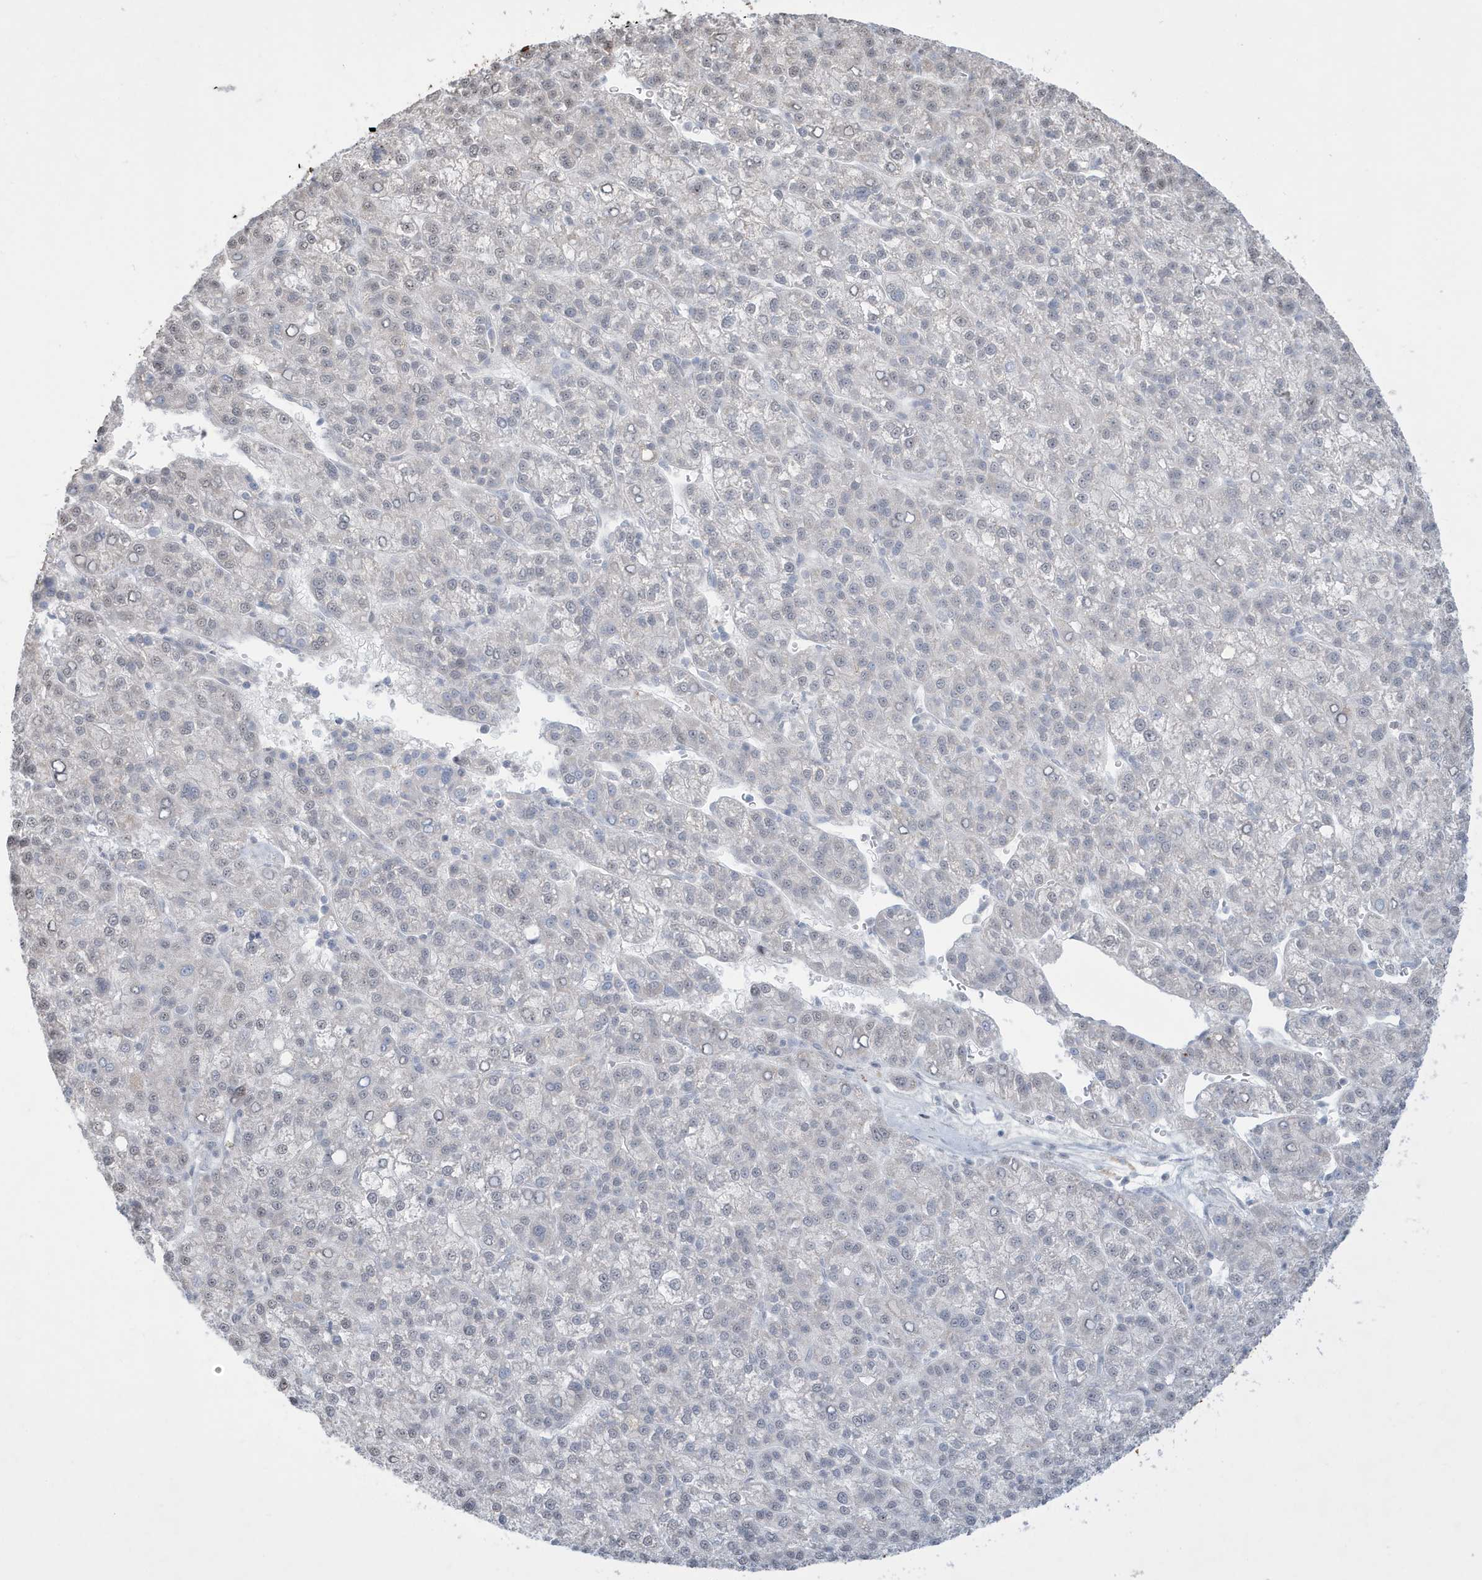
{"staining": {"intensity": "negative", "quantity": "none", "location": "none"}, "tissue": "liver cancer", "cell_type": "Tumor cells", "image_type": "cancer", "snomed": [{"axis": "morphology", "description": "Carcinoma, Hepatocellular, NOS"}, {"axis": "topography", "description": "Liver"}], "caption": "Tumor cells are negative for protein expression in human hepatocellular carcinoma (liver). Brightfield microscopy of immunohistochemistry (IHC) stained with DAB (3,3'-diaminobenzidine) (brown) and hematoxylin (blue), captured at high magnification.", "gene": "FNDC1", "patient": {"sex": "female", "age": 58}}